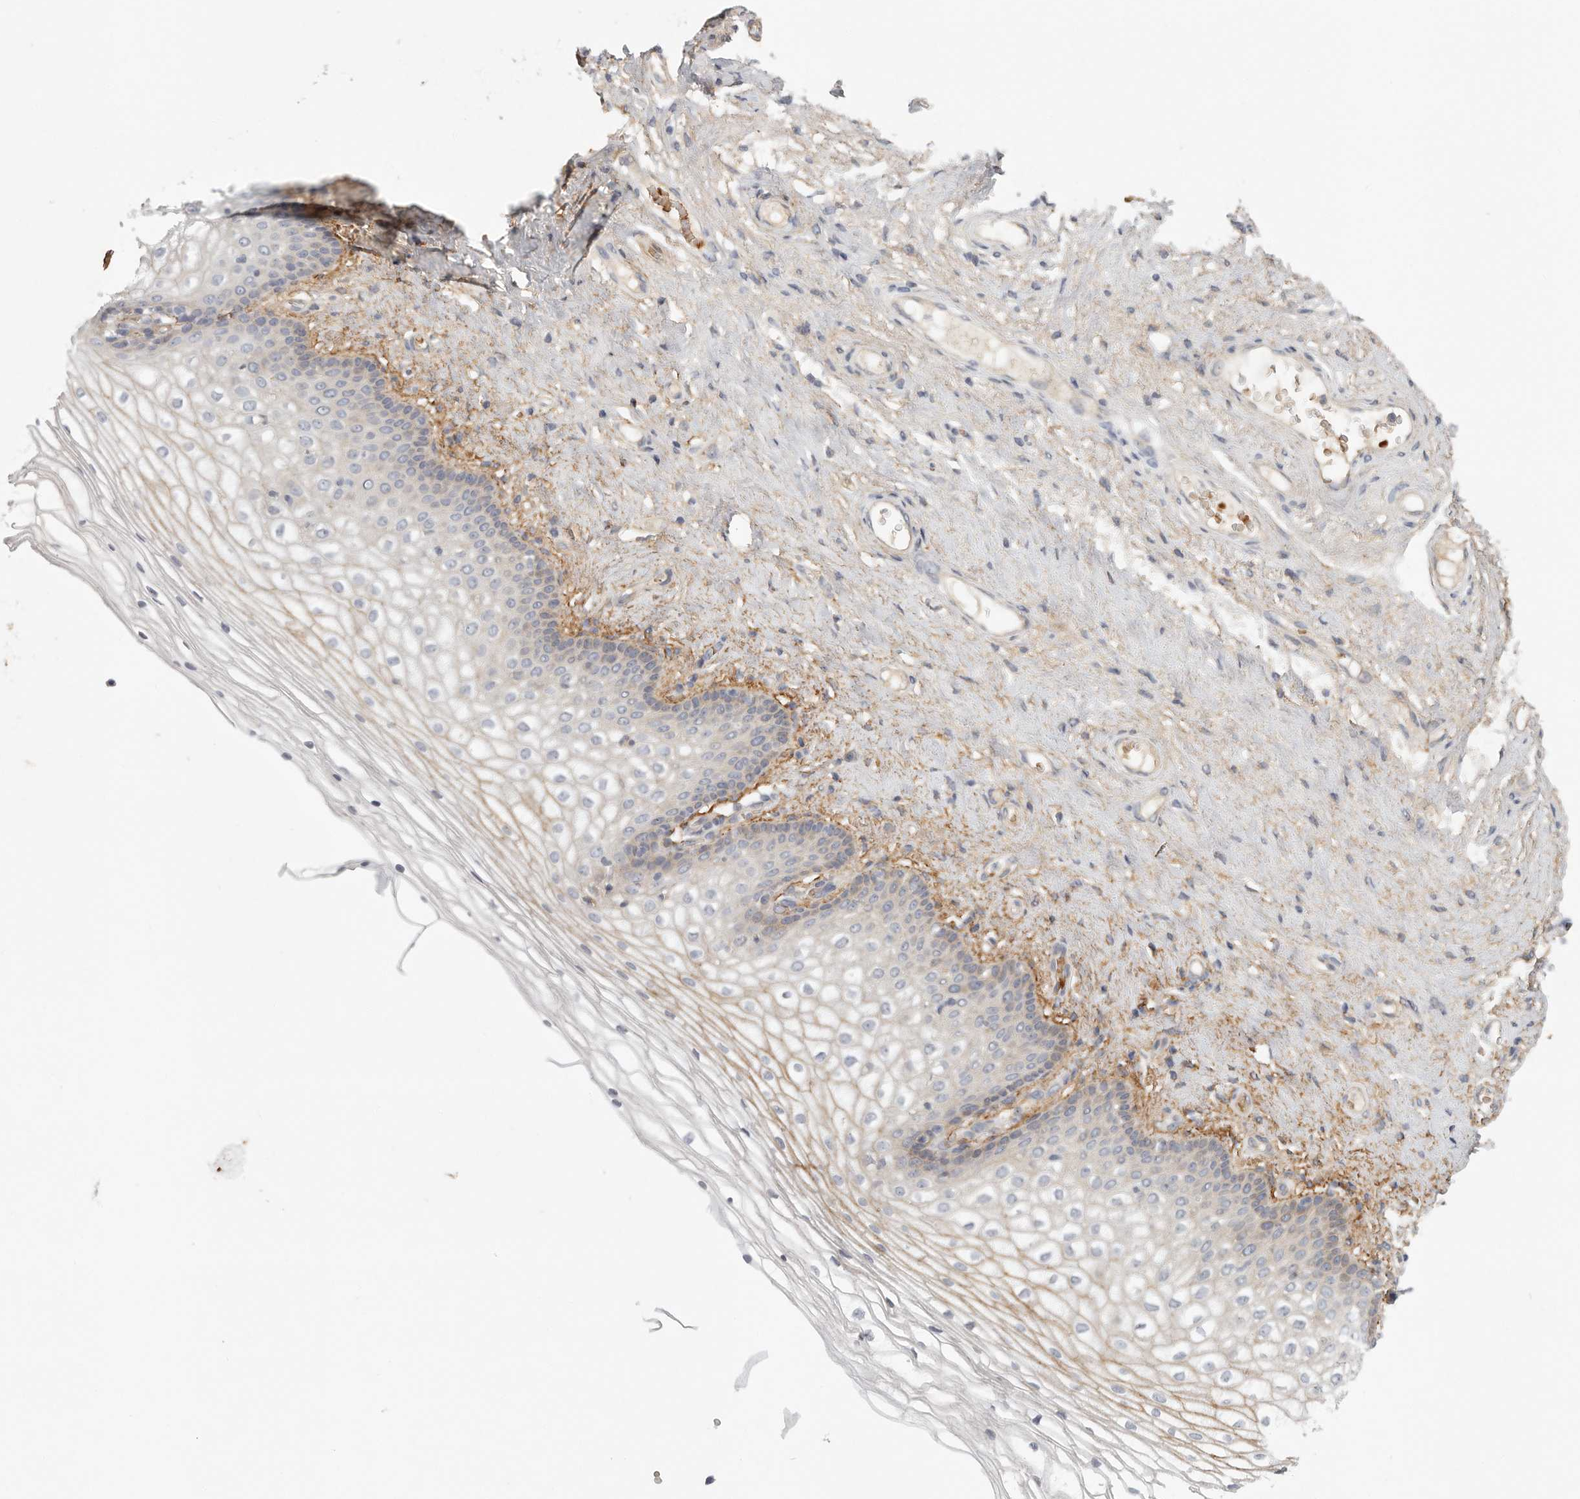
{"staining": {"intensity": "moderate", "quantity": "<25%", "location": "cytoplasmic/membranous"}, "tissue": "vagina", "cell_type": "Squamous epithelial cells", "image_type": "normal", "snomed": [{"axis": "morphology", "description": "Normal tissue, NOS"}, {"axis": "topography", "description": "Vagina"}], "caption": "Immunohistochemistry staining of benign vagina, which shows low levels of moderate cytoplasmic/membranous staining in approximately <25% of squamous epithelial cells indicating moderate cytoplasmic/membranous protein positivity. The staining was performed using DAB (brown) for protein detection and nuclei were counterstained in hematoxylin (blue).", "gene": "CFAP298", "patient": {"sex": "female", "age": 60}}